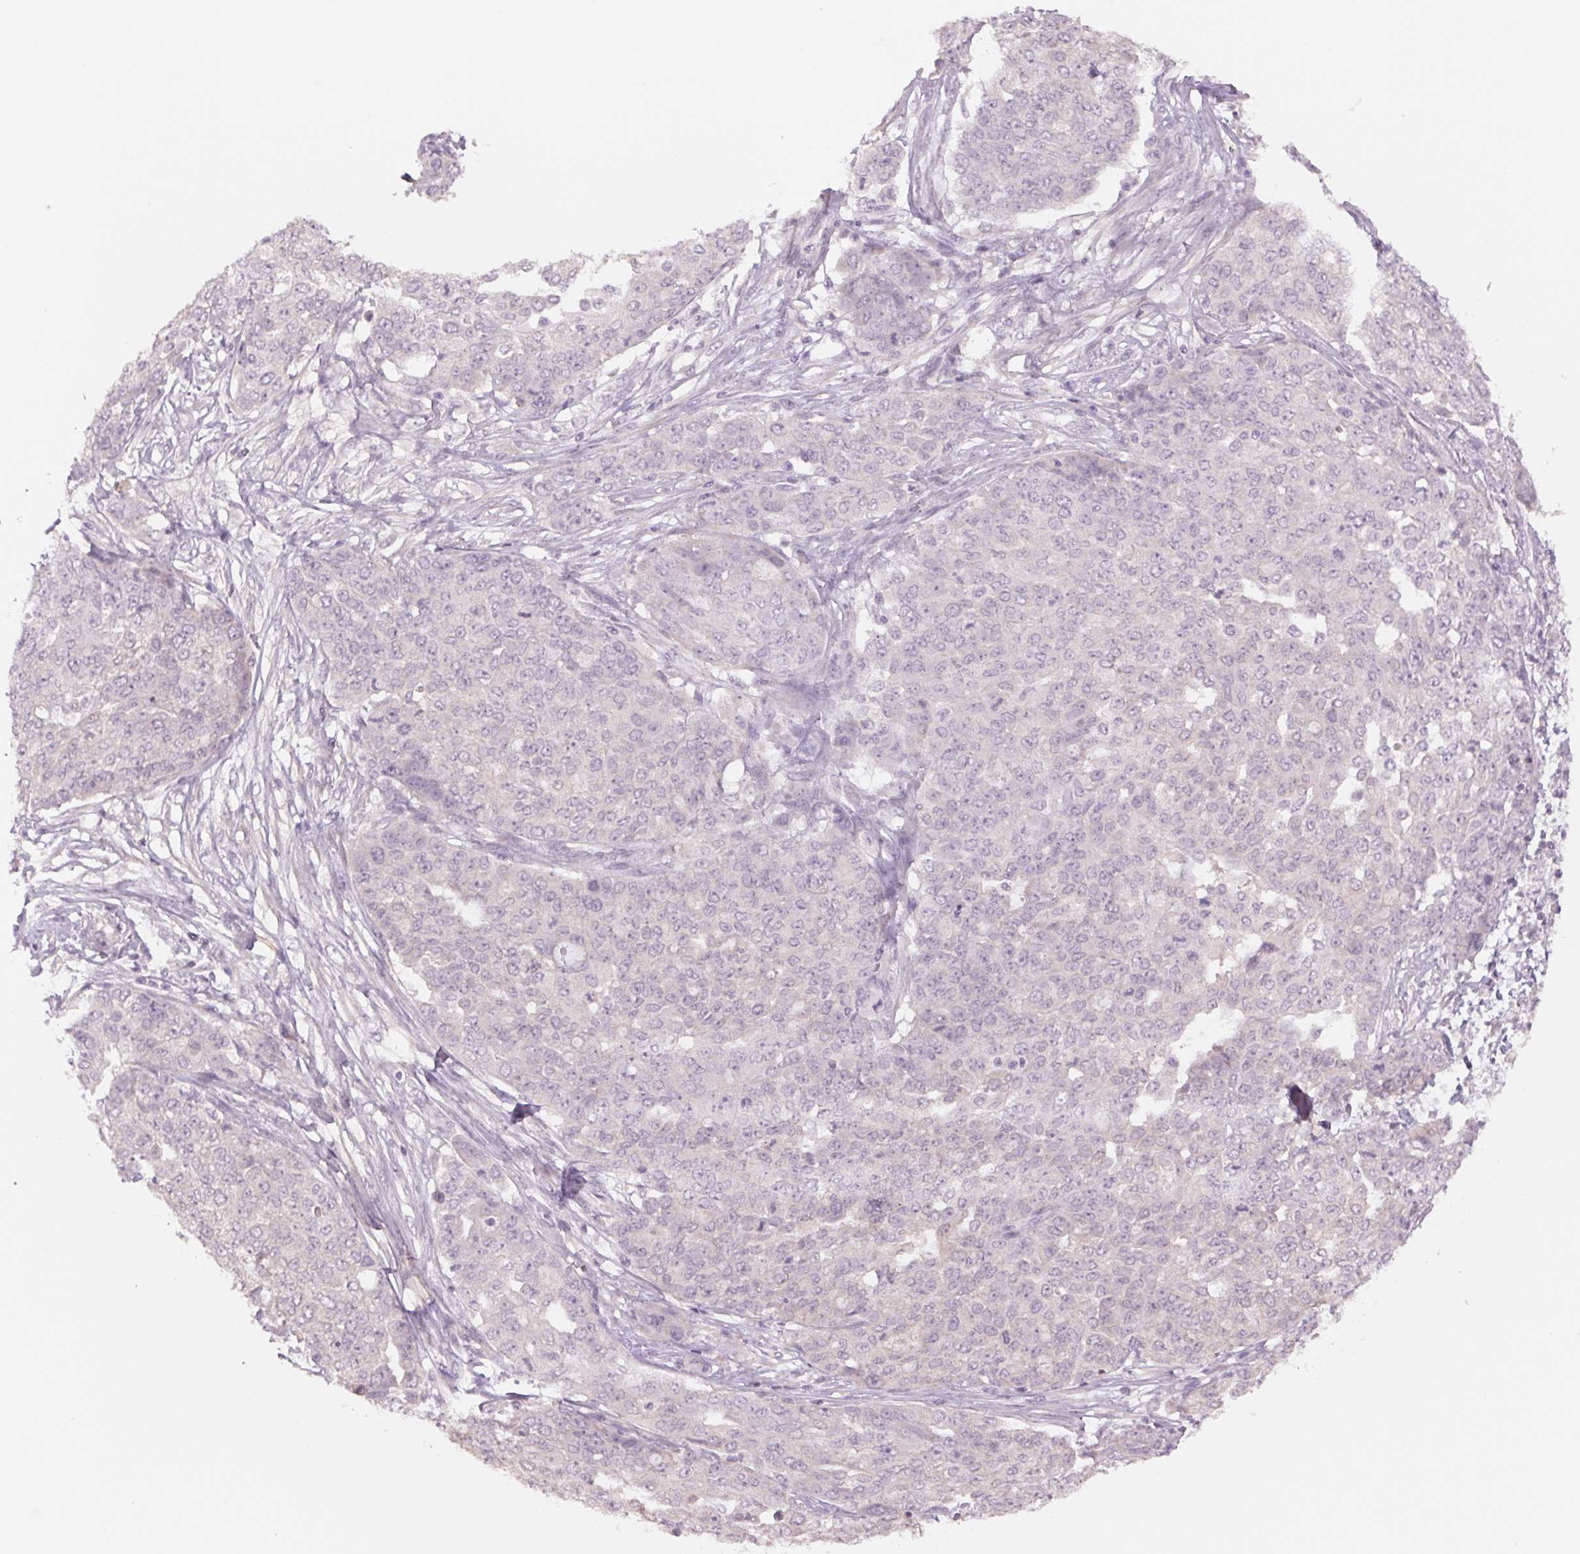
{"staining": {"intensity": "negative", "quantity": "none", "location": "none"}, "tissue": "ovarian cancer", "cell_type": "Tumor cells", "image_type": "cancer", "snomed": [{"axis": "morphology", "description": "Cystadenocarcinoma, serous, NOS"}, {"axis": "topography", "description": "Soft tissue"}, {"axis": "topography", "description": "Ovary"}], "caption": "Human ovarian serous cystadenocarcinoma stained for a protein using immunohistochemistry (IHC) shows no positivity in tumor cells.", "gene": "PPIA", "patient": {"sex": "female", "age": 57}}